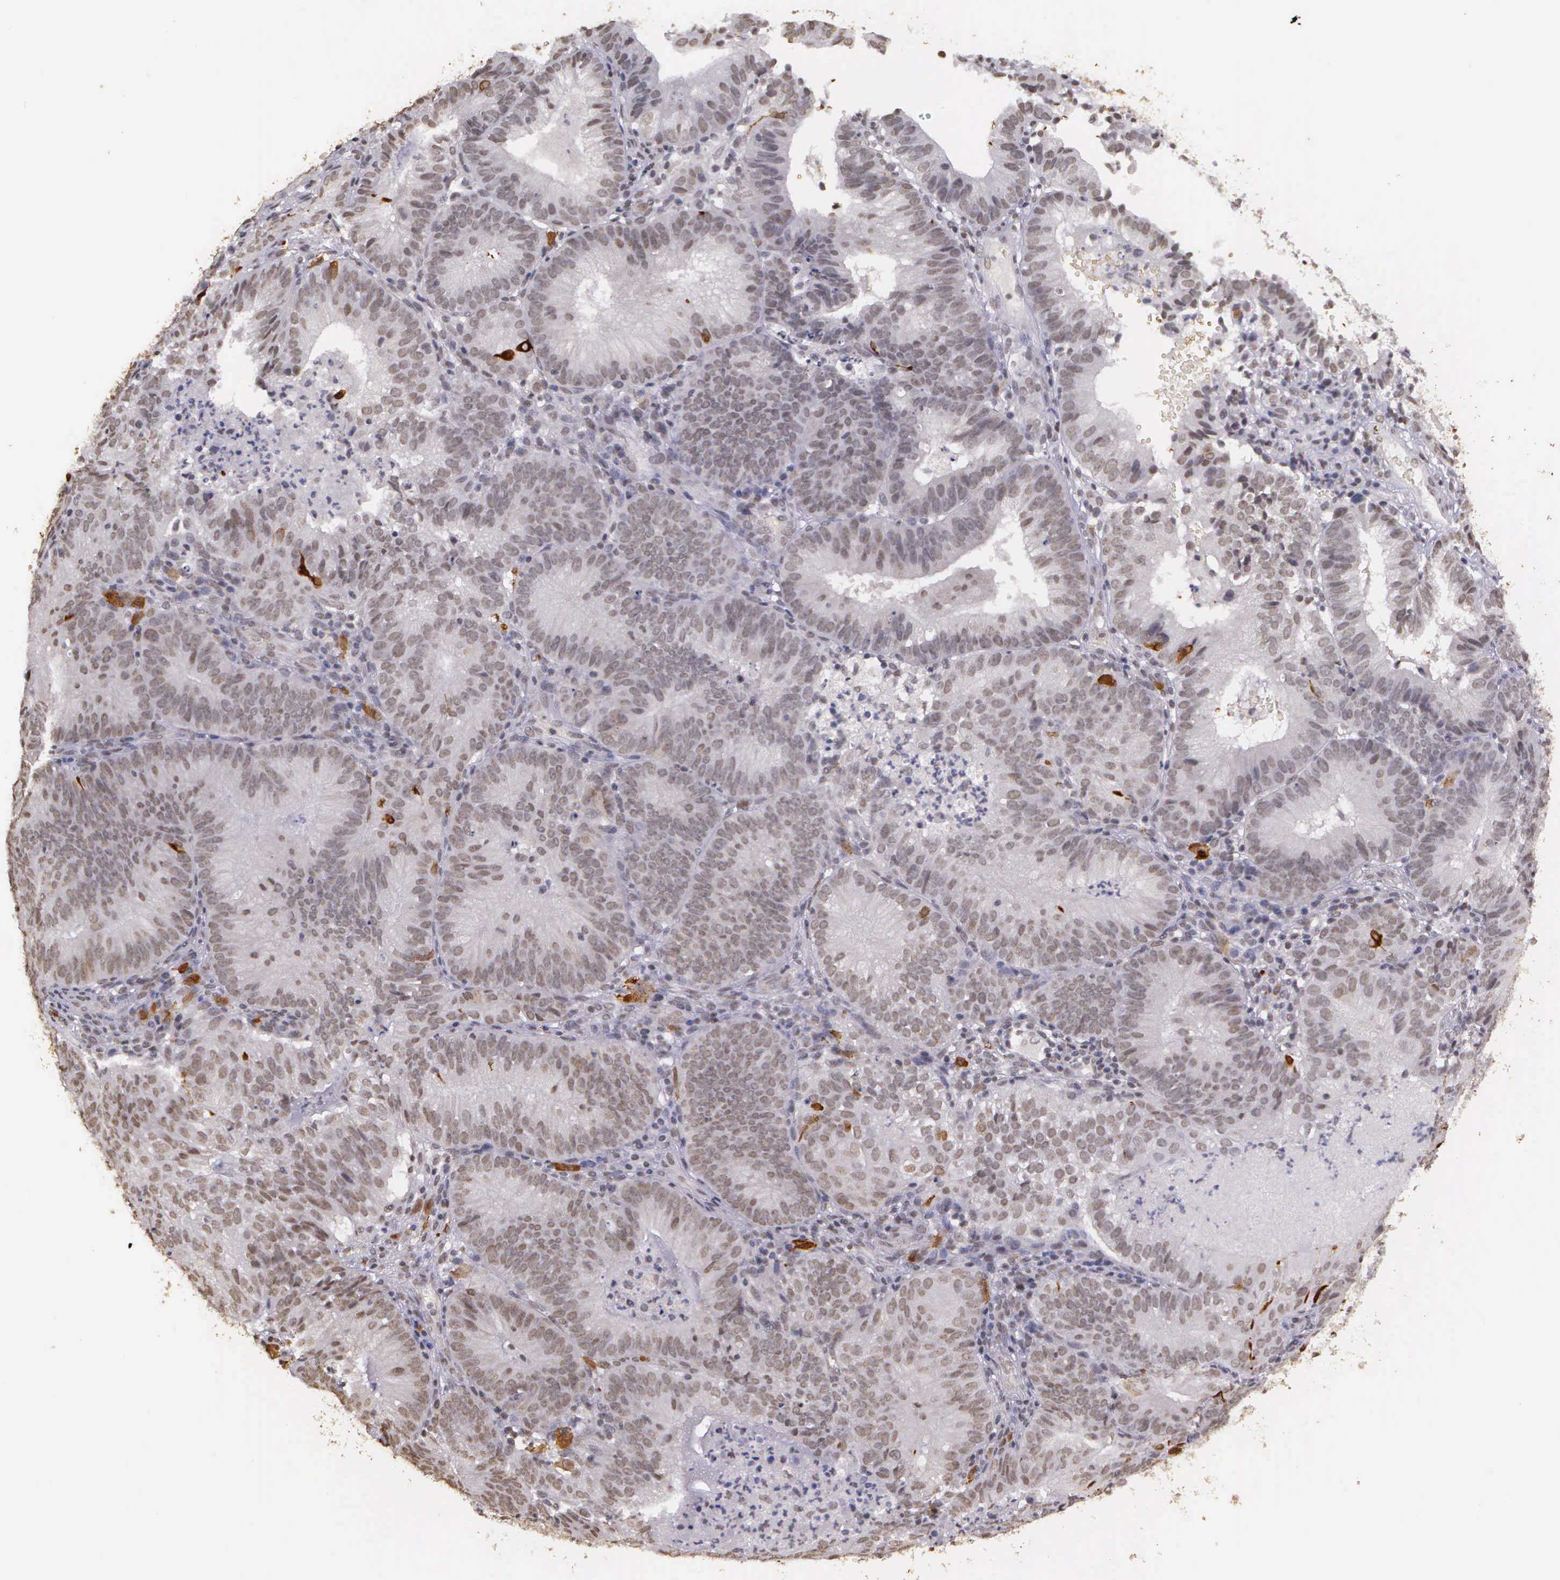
{"staining": {"intensity": "negative", "quantity": "none", "location": "none"}, "tissue": "cervical cancer", "cell_type": "Tumor cells", "image_type": "cancer", "snomed": [{"axis": "morphology", "description": "Adenocarcinoma, NOS"}, {"axis": "topography", "description": "Cervix"}], "caption": "There is no significant expression in tumor cells of cervical cancer (adenocarcinoma).", "gene": "ARMCX5", "patient": {"sex": "female", "age": 60}}